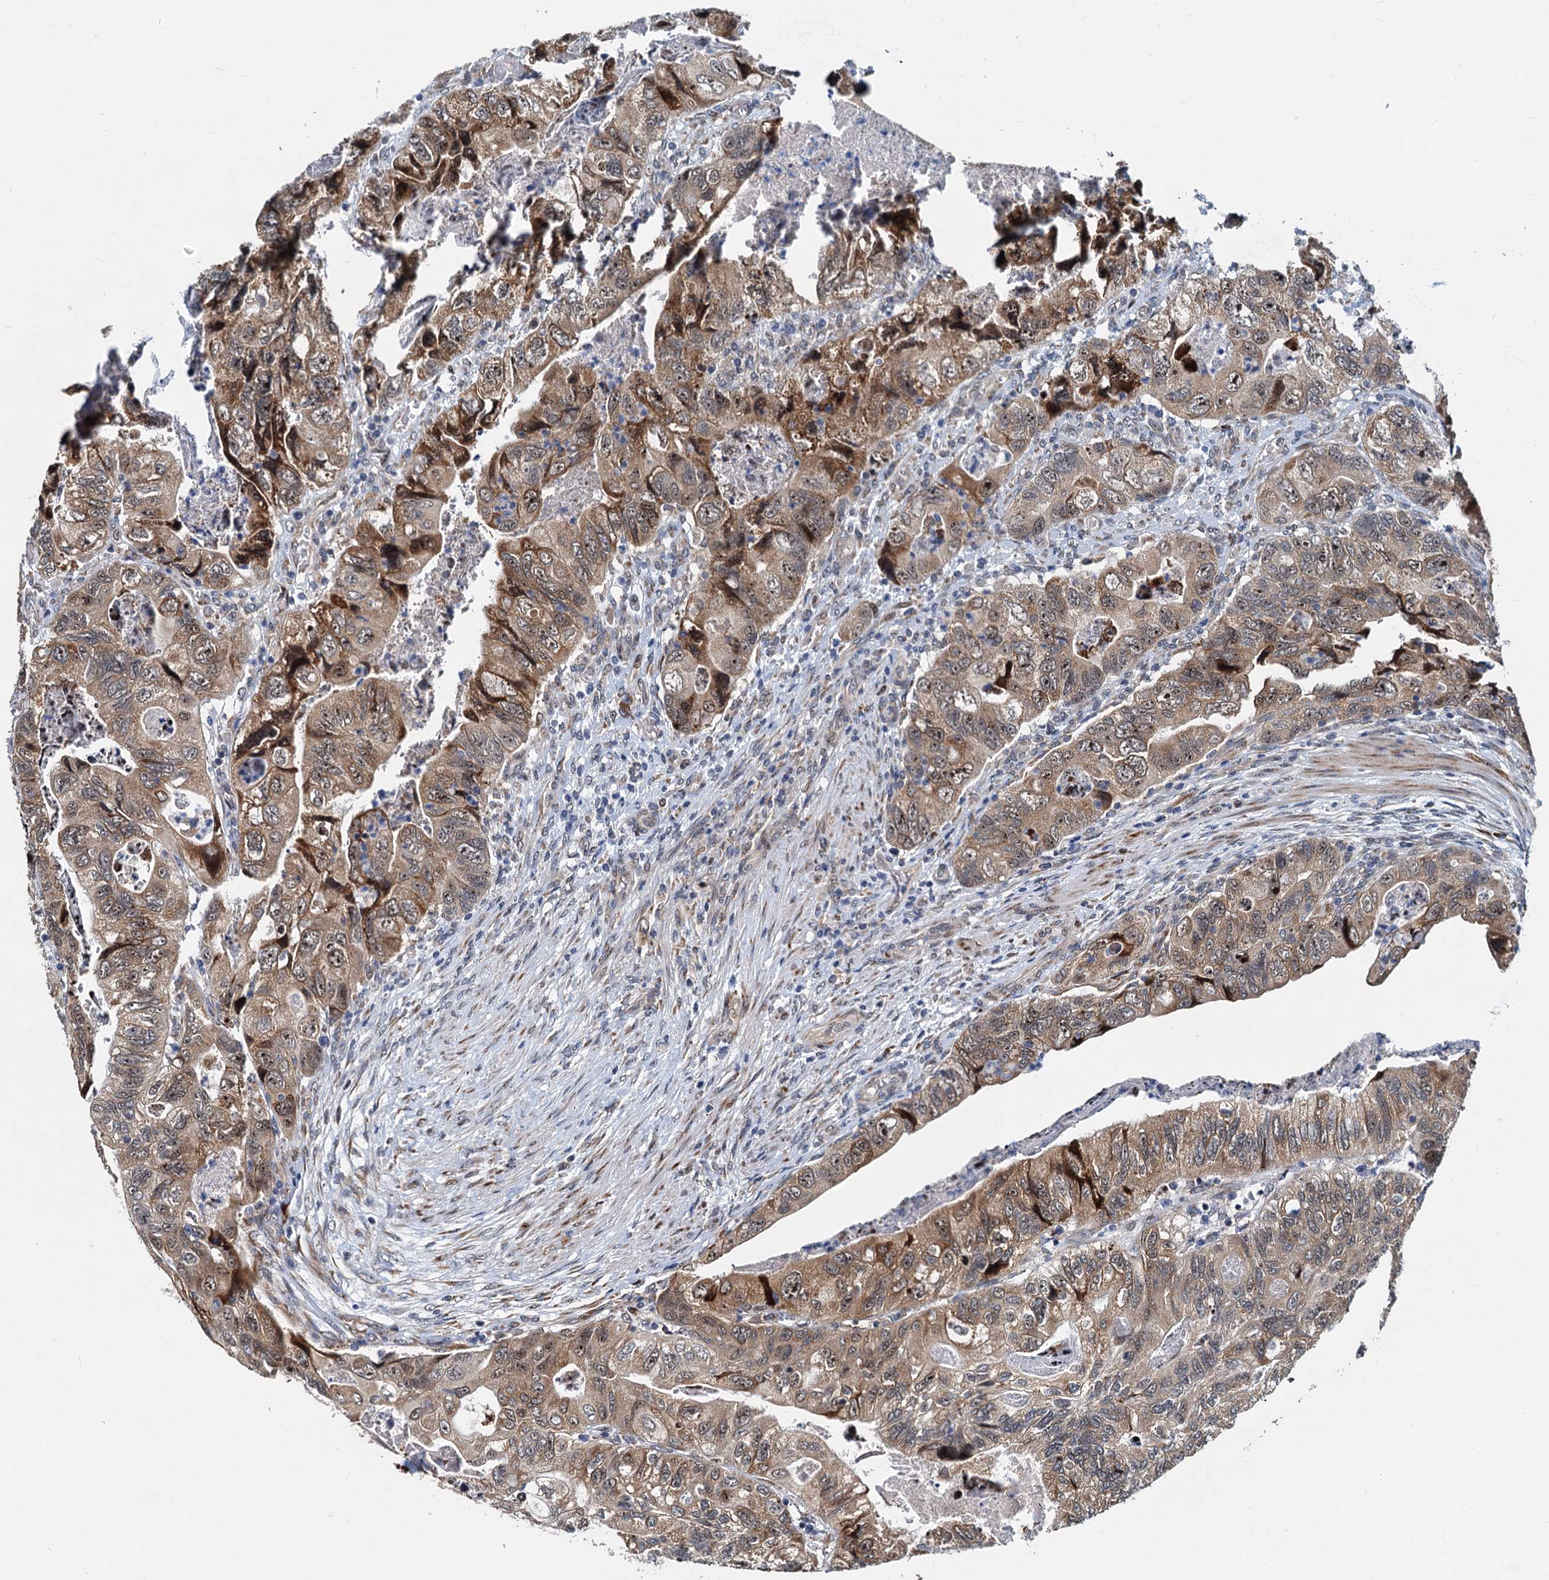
{"staining": {"intensity": "moderate", "quantity": ">75%", "location": "cytoplasmic/membranous"}, "tissue": "colorectal cancer", "cell_type": "Tumor cells", "image_type": "cancer", "snomed": [{"axis": "morphology", "description": "Adenocarcinoma, NOS"}, {"axis": "topography", "description": "Rectum"}], "caption": "Human adenocarcinoma (colorectal) stained with a brown dye reveals moderate cytoplasmic/membranous positive staining in approximately >75% of tumor cells.", "gene": "DNAJC21", "patient": {"sex": "male", "age": 63}}